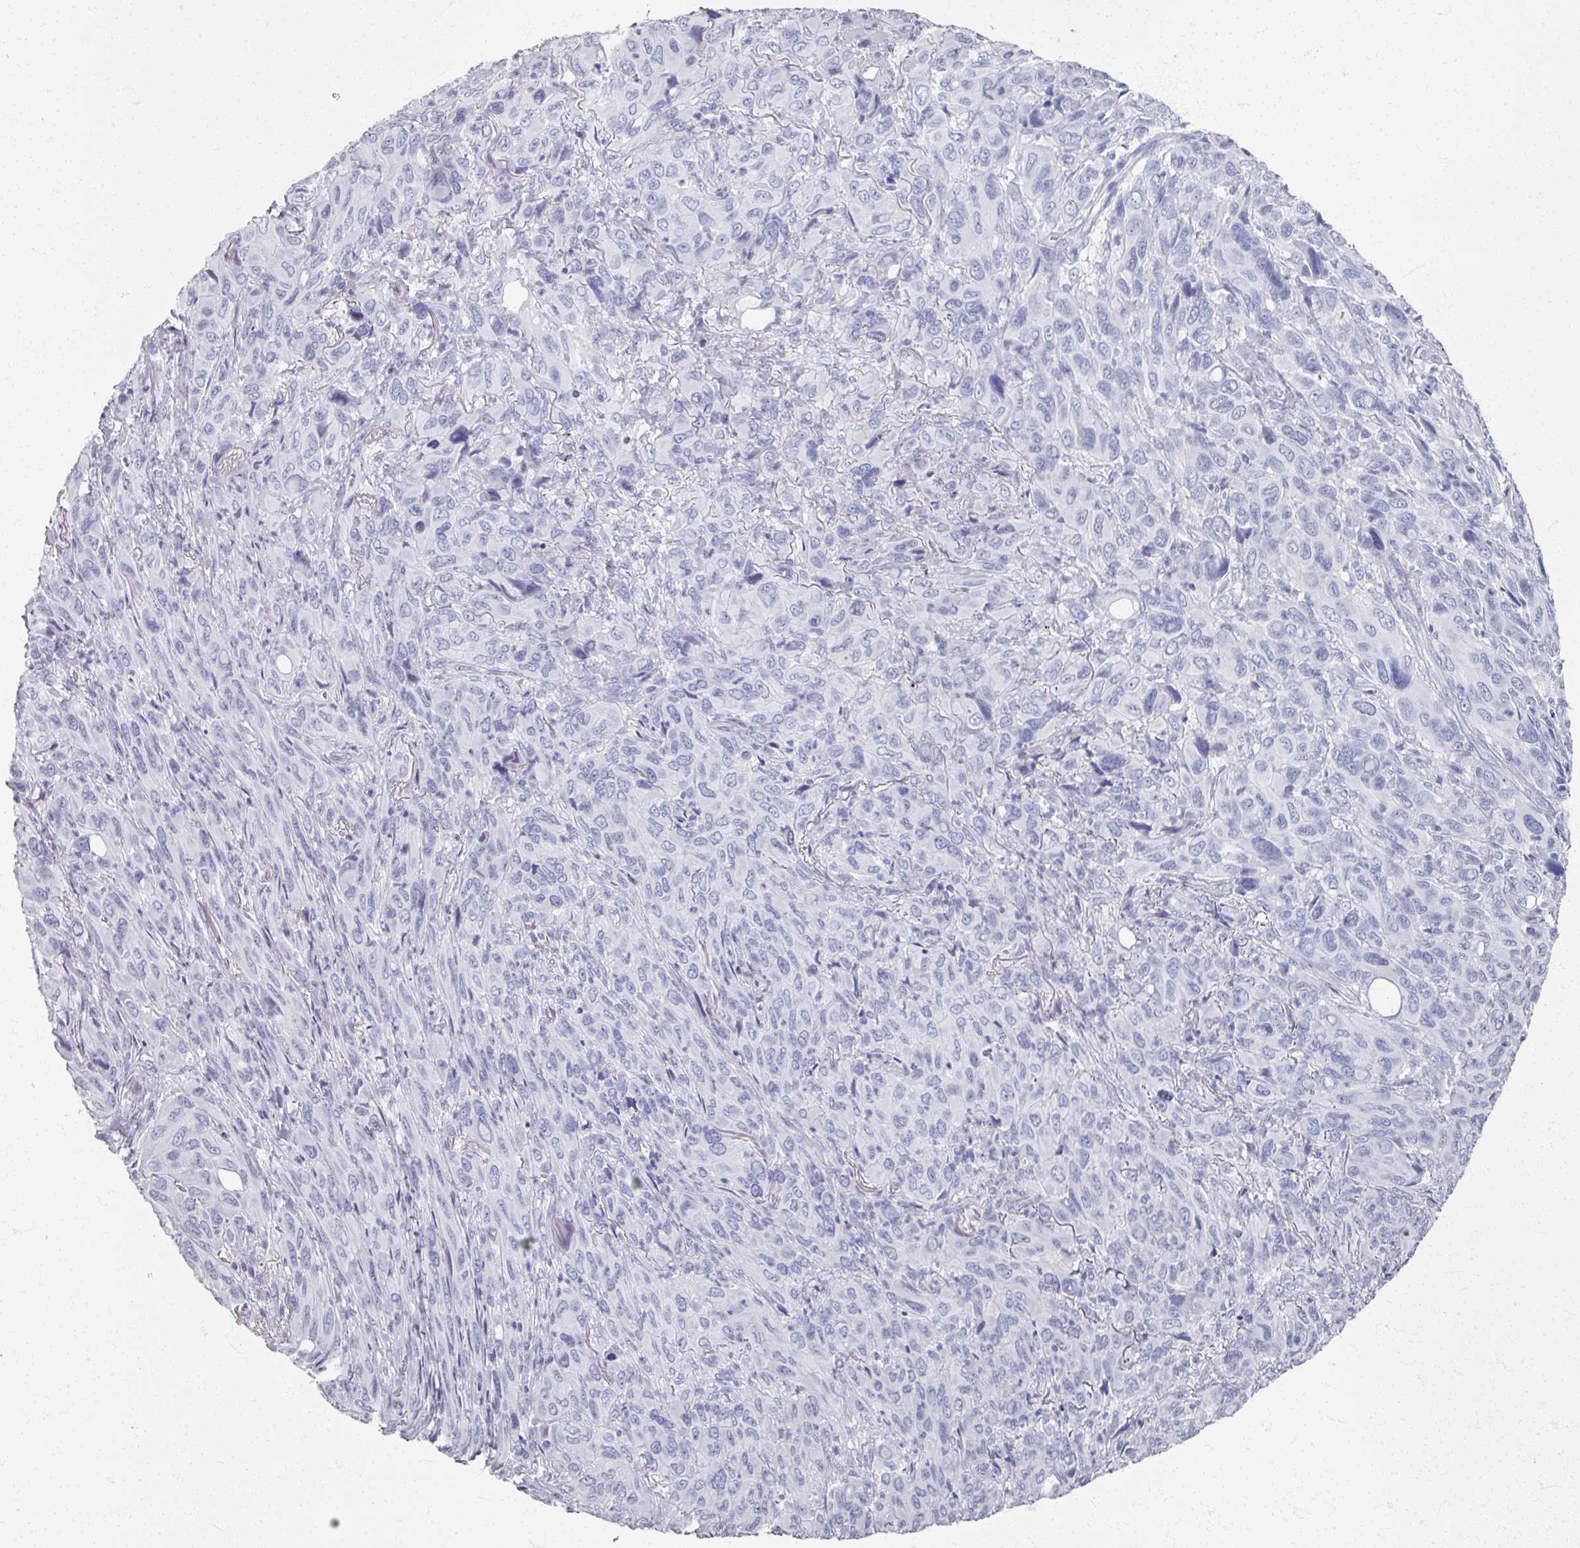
{"staining": {"intensity": "negative", "quantity": "none", "location": "none"}, "tissue": "melanoma", "cell_type": "Tumor cells", "image_type": "cancer", "snomed": [{"axis": "morphology", "description": "Malignant melanoma, Metastatic site"}, {"axis": "topography", "description": "Lung"}], "caption": "Immunohistochemistry (IHC) photomicrograph of melanoma stained for a protein (brown), which reveals no staining in tumor cells. (DAB IHC, high magnification).", "gene": "PSKH1", "patient": {"sex": "male", "age": 48}}